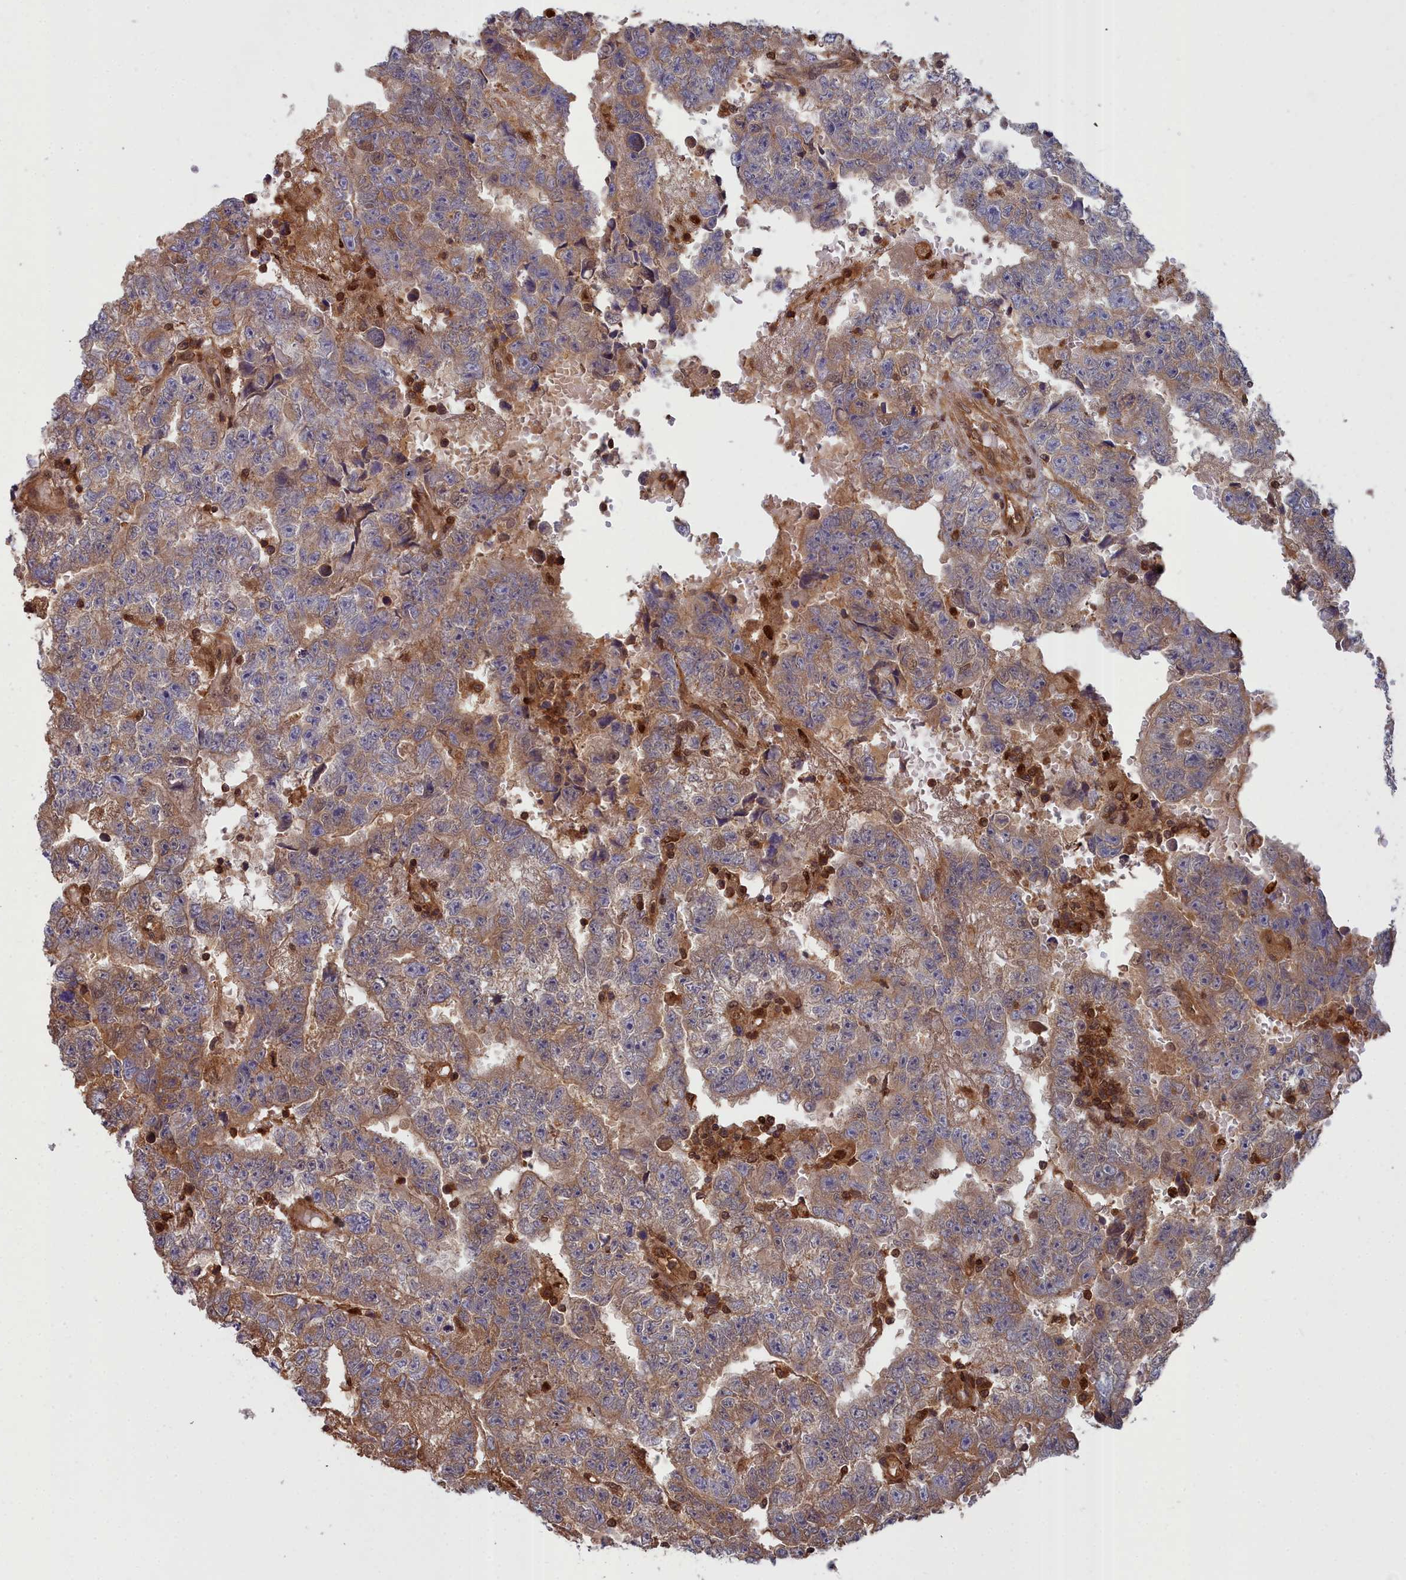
{"staining": {"intensity": "moderate", "quantity": "25%-75%", "location": "cytoplasmic/membranous"}, "tissue": "testis cancer", "cell_type": "Tumor cells", "image_type": "cancer", "snomed": [{"axis": "morphology", "description": "Carcinoma, Embryonal, NOS"}, {"axis": "topography", "description": "Testis"}], "caption": "A brown stain shows moderate cytoplasmic/membranous positivity of a protein in embryonal carcinoma (testis) tumor cells.", "gene": "GFRA2", "patient": {"sex": "male", "age": 25}}